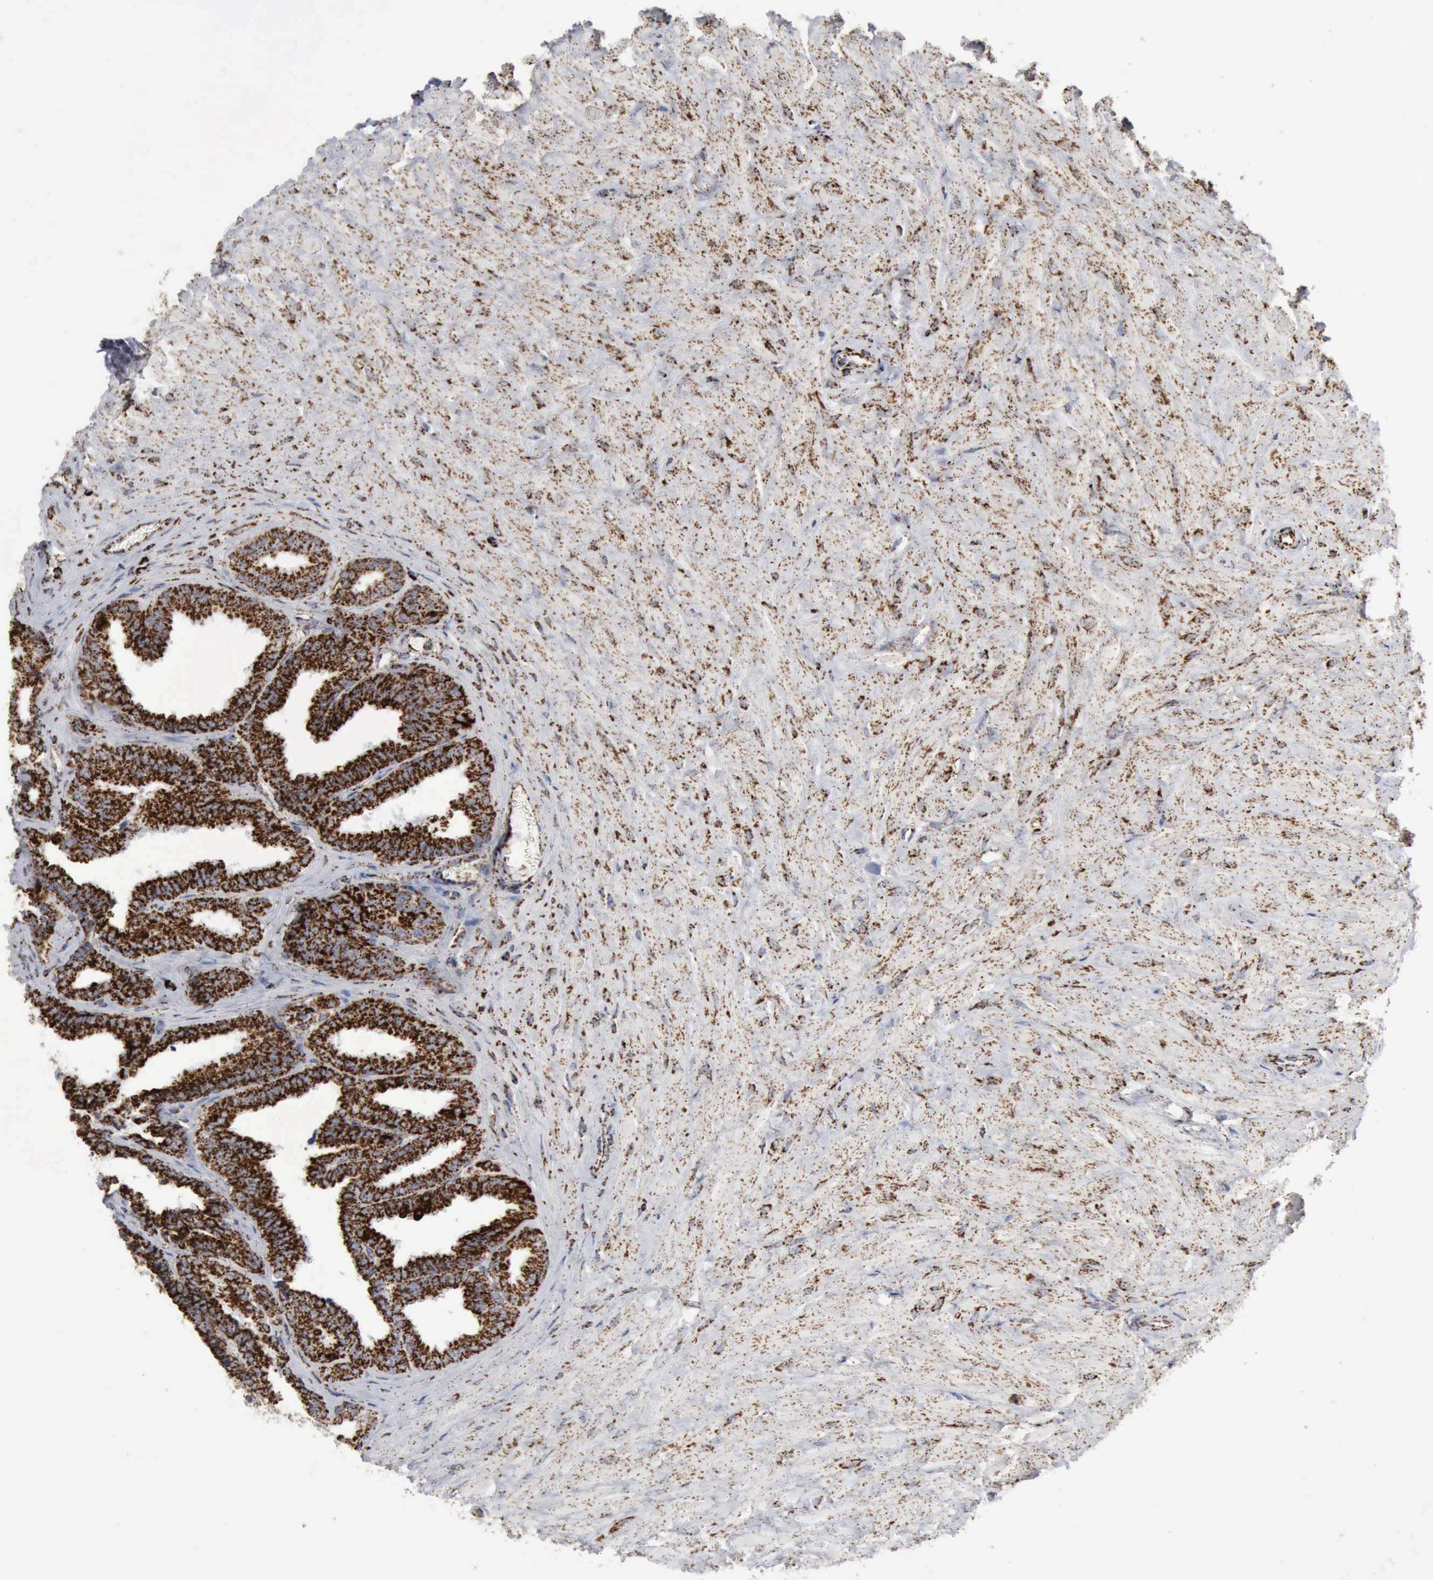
{"staining": {"intensity": "strong", "quantity": ">75%", "location": "cytoplasmic/membranous"}, "tissue": "seminal vesicle", "cell_type": "Glandular cells", "image_type": "normal", "snomed": [{"axis": "morphology", "description": "Normal tissue, NOS"}, {"axis": "topography", "description": "Seminal veicle"}], "caption": "Immunohistochemistry (IHC) (DAB) staining of normal human seminal vesicle reveals strong cytoplasmic/membranous protein positivity in approximately >75% of glandular cells. (DAB = brown stain, brightfield microscopy at high magnification).", "gene": "ACO2", "patient": {"sex": "male", "age": 26}}